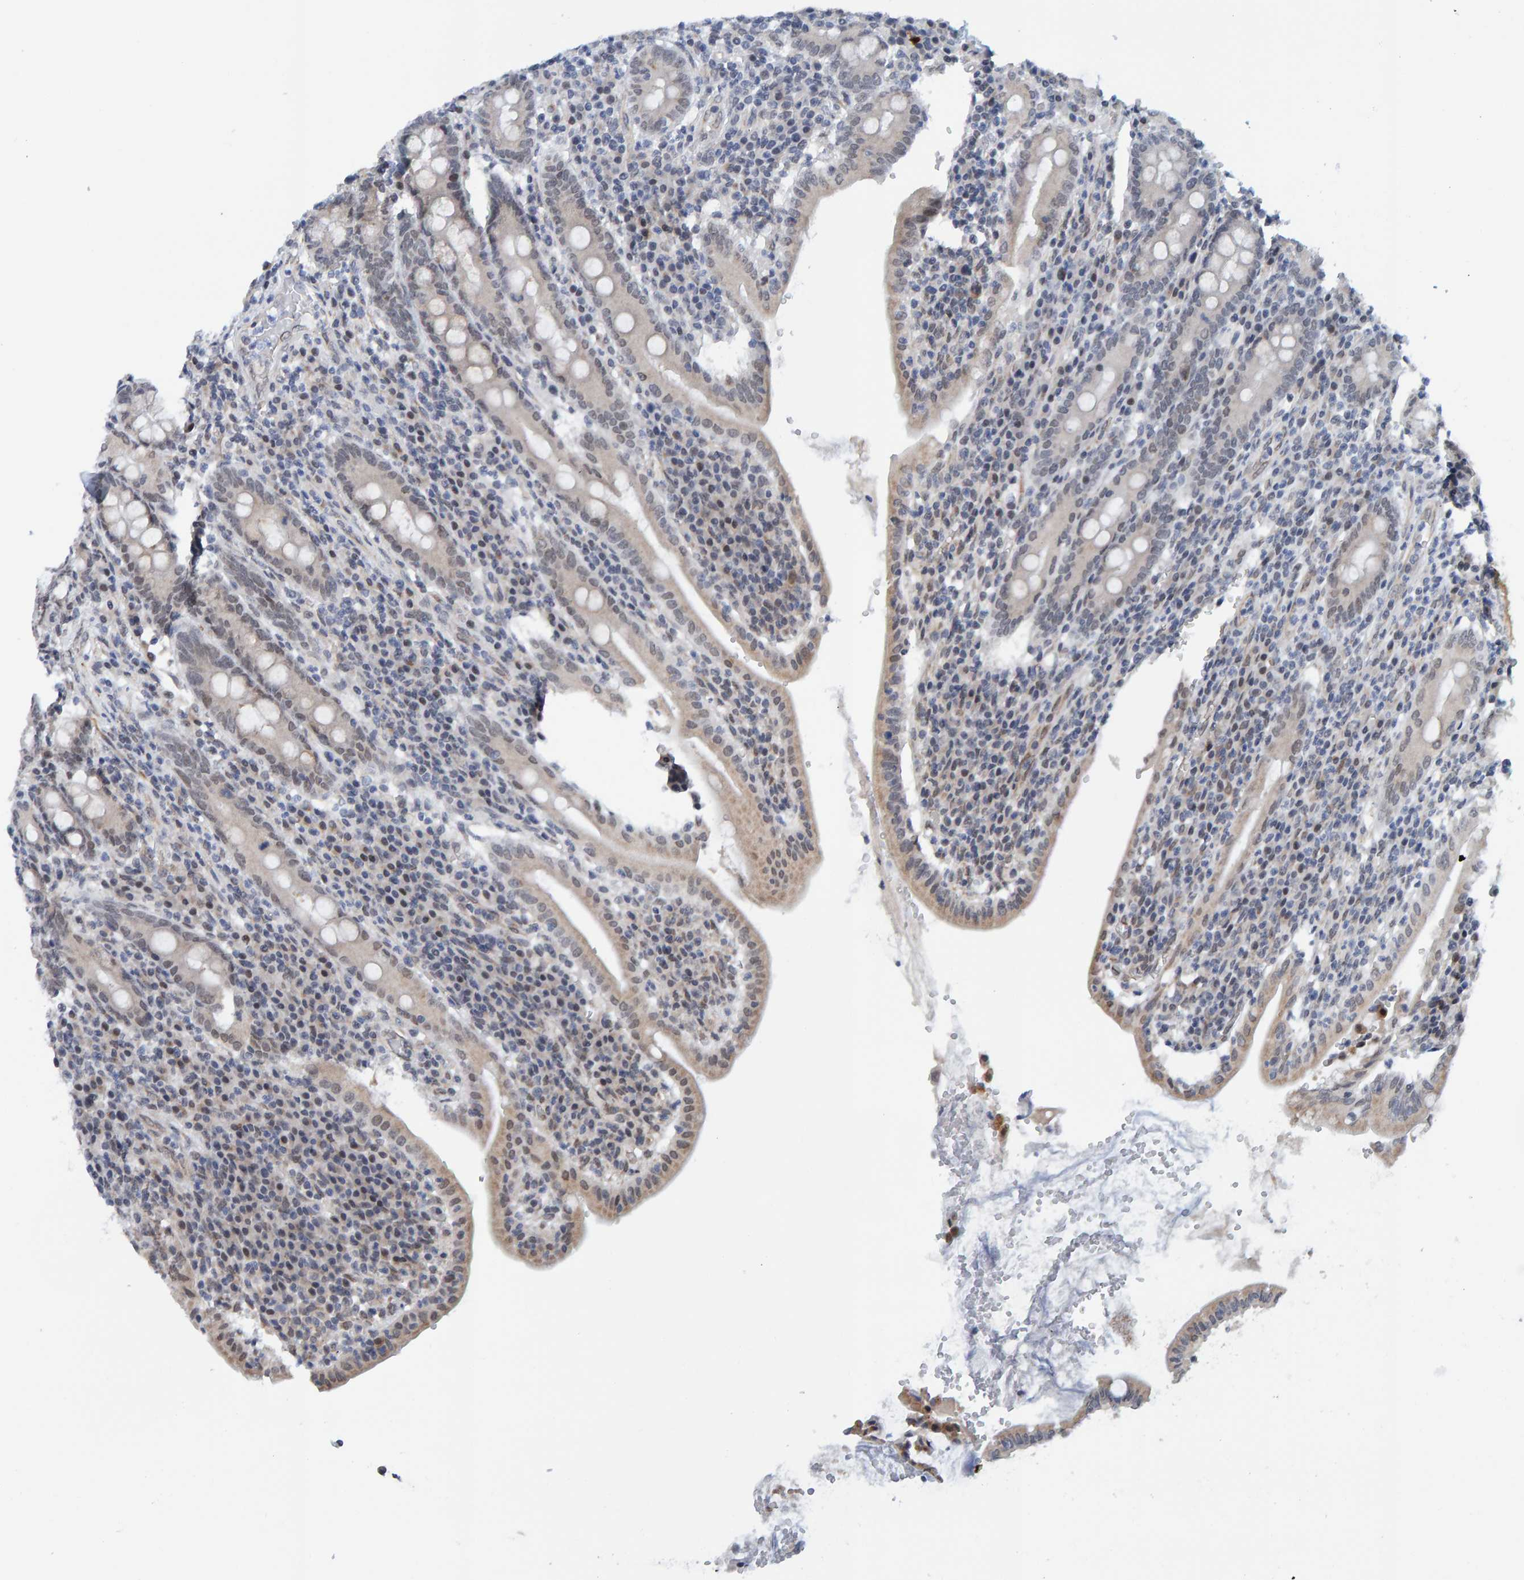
{"staining": {"intensity": "moderate", "quantity": "25%-75%", "location": "cytoplasmic/membranous,nuclear"}, "tissue": "duodenum", "cell_type": "Glandular cells", "image_type": "normal", "snomed": [{"axis": "morphology", "description": "Normal tissue, NOS"}, {"axis": "morphology", "description": "Adenocarcinoma, NOS"}, {"axis": "topography", "description": "Pancreas"}, {"axis": "topography", "description": "Duodenum"}], "caption": "This is a histology image of immunohistochemistry (IHC) staining of benign duodenum, which shows moderate staining in the cytoplasmic/membranous,nuclear of glandular cells.", "gene": "SCRN2", "patient": {"sex": "male", "age": 50}}